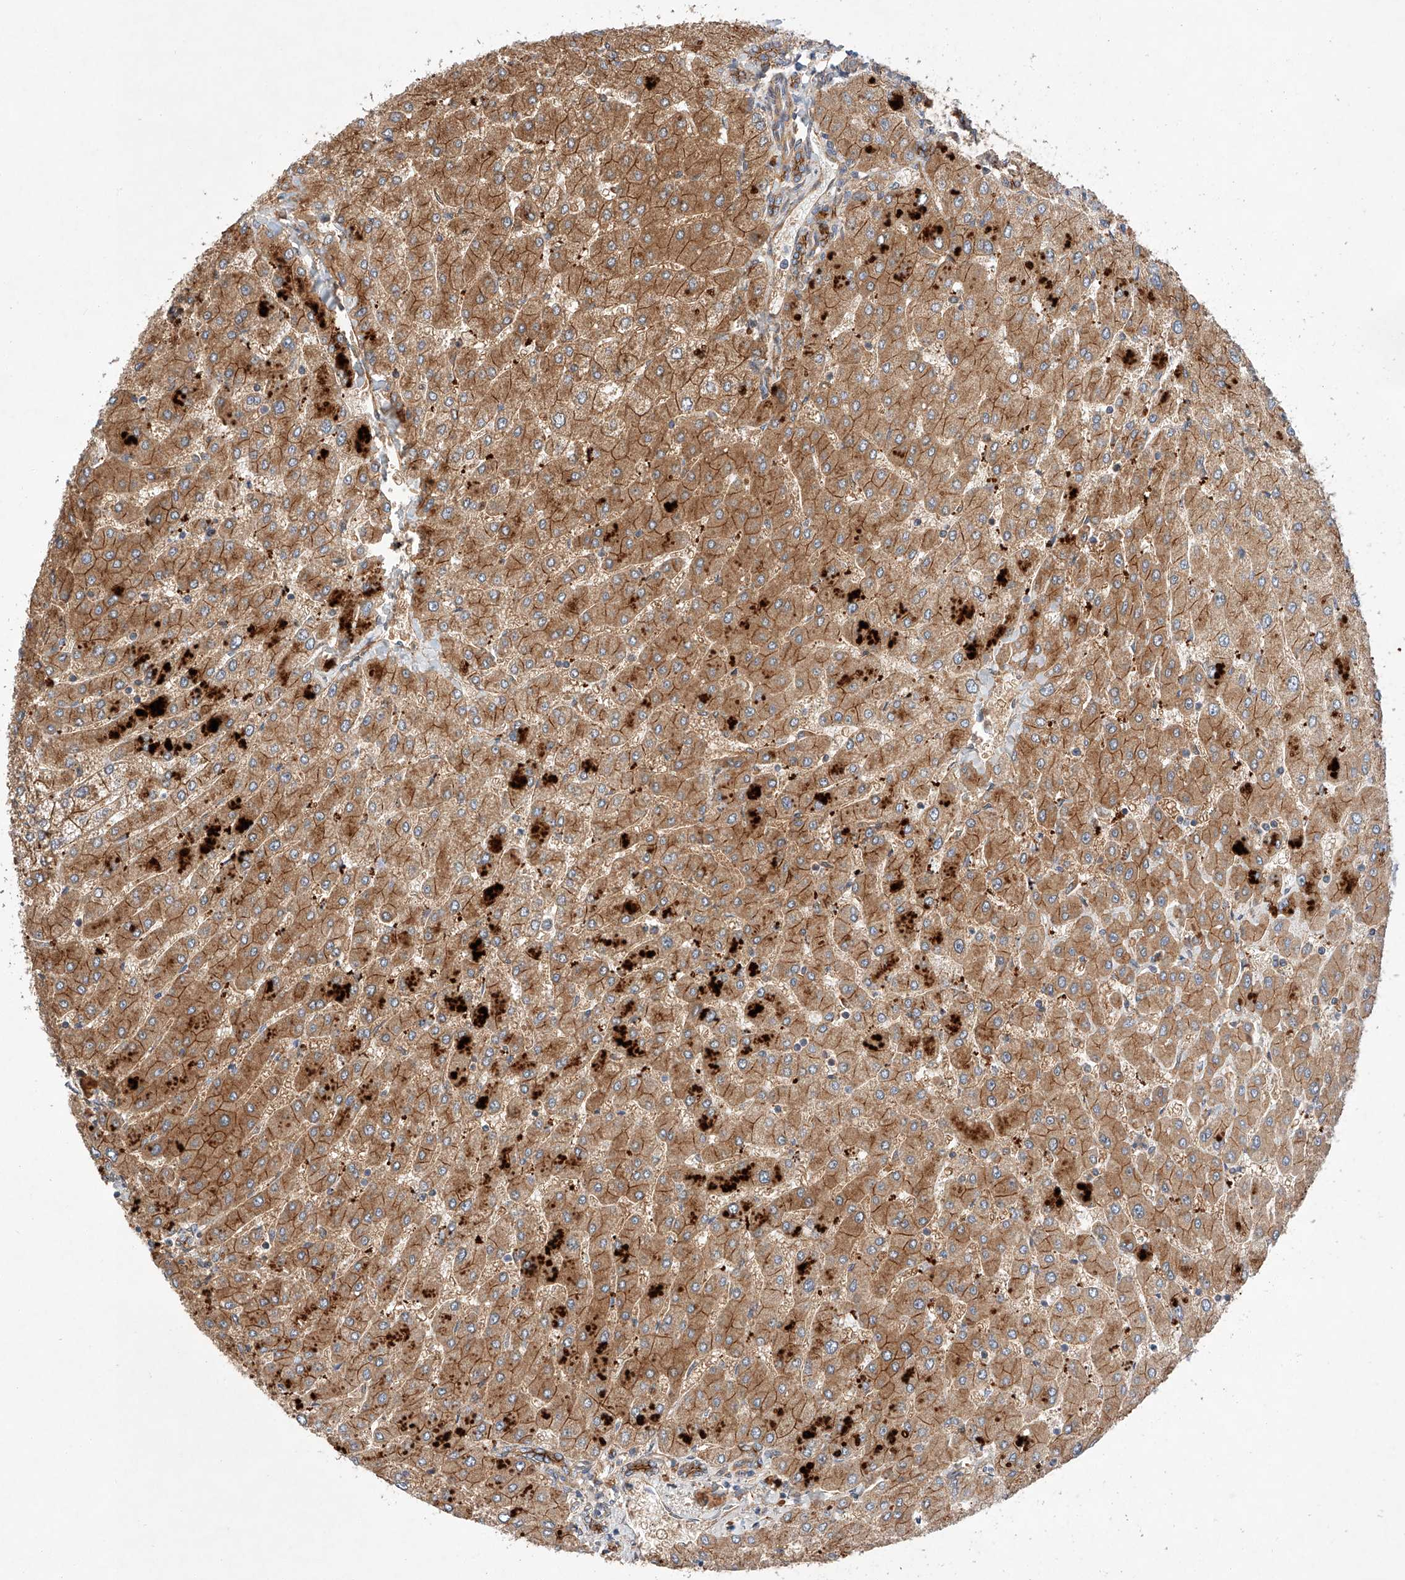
{"staining": {"intensity": "moderate", "quantity": ">75%", "location": "cytoplasmic/membranous"}, "tissue": "liver", "cell_type": "Cholangiocytes", "image_type": "normal", "snomed": [{"axis": "morphology", "description": "Normal tissue, NOS"}, {"axis": "topography", "description": "Liver"}], "caption": "Human liver stained with a brown dye demonstrates moderate cytoplasmic/membranous positive staining in approximately >75% of cholangiocytes.", "gene": "RAB23", "patient": {"sex": "male", "age": 55}}